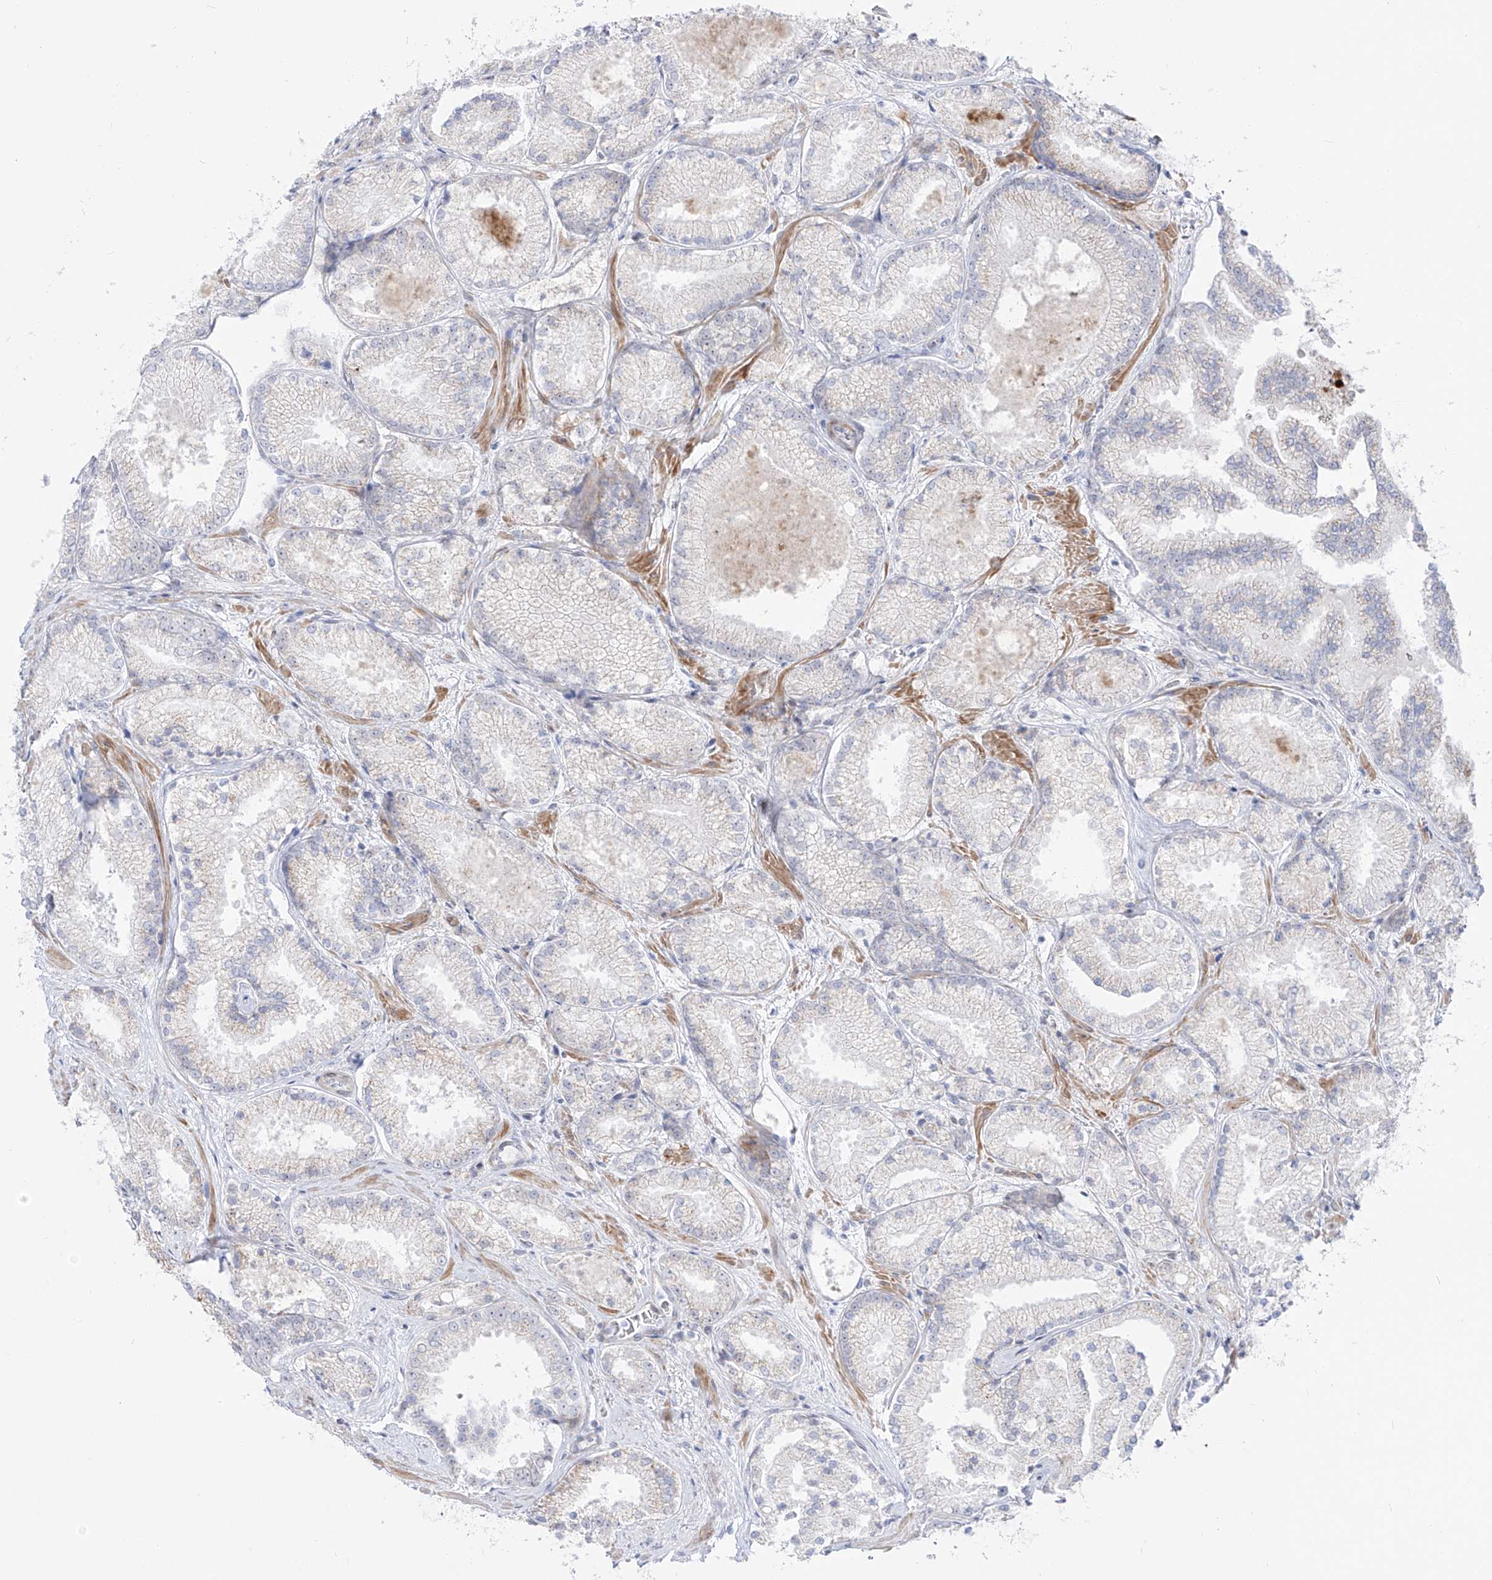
{"staining": {"intensity": "negative", "quantity": "none", "location": "none"}, "tissue": "prostate cancer", "cell_type": "Tumor cells", "image_type": "cancer", "snomed": [{"axis": "morphology", "description": "Adenocarcinoma, High grade"}, {"axis": "topography", "description": "Prostate"}], "caption": "High magnification brightfield microscopy of prostate cancer (high-grade adenocarcinoma) stained with DAB (3,3'-diaminobenzidine) (brown) and counterstained with hematoxylin (blue): tumor cells show no significant staining. The staining was performed using DAB (3,3'-diaminobenzidine) to visualize the protein expression in brown, while the nuclei were stained in blue with hematoxylin (Magnification: 20x).", "gene": "ZNF180", "patient": {"sex": "male", "age": 73}}